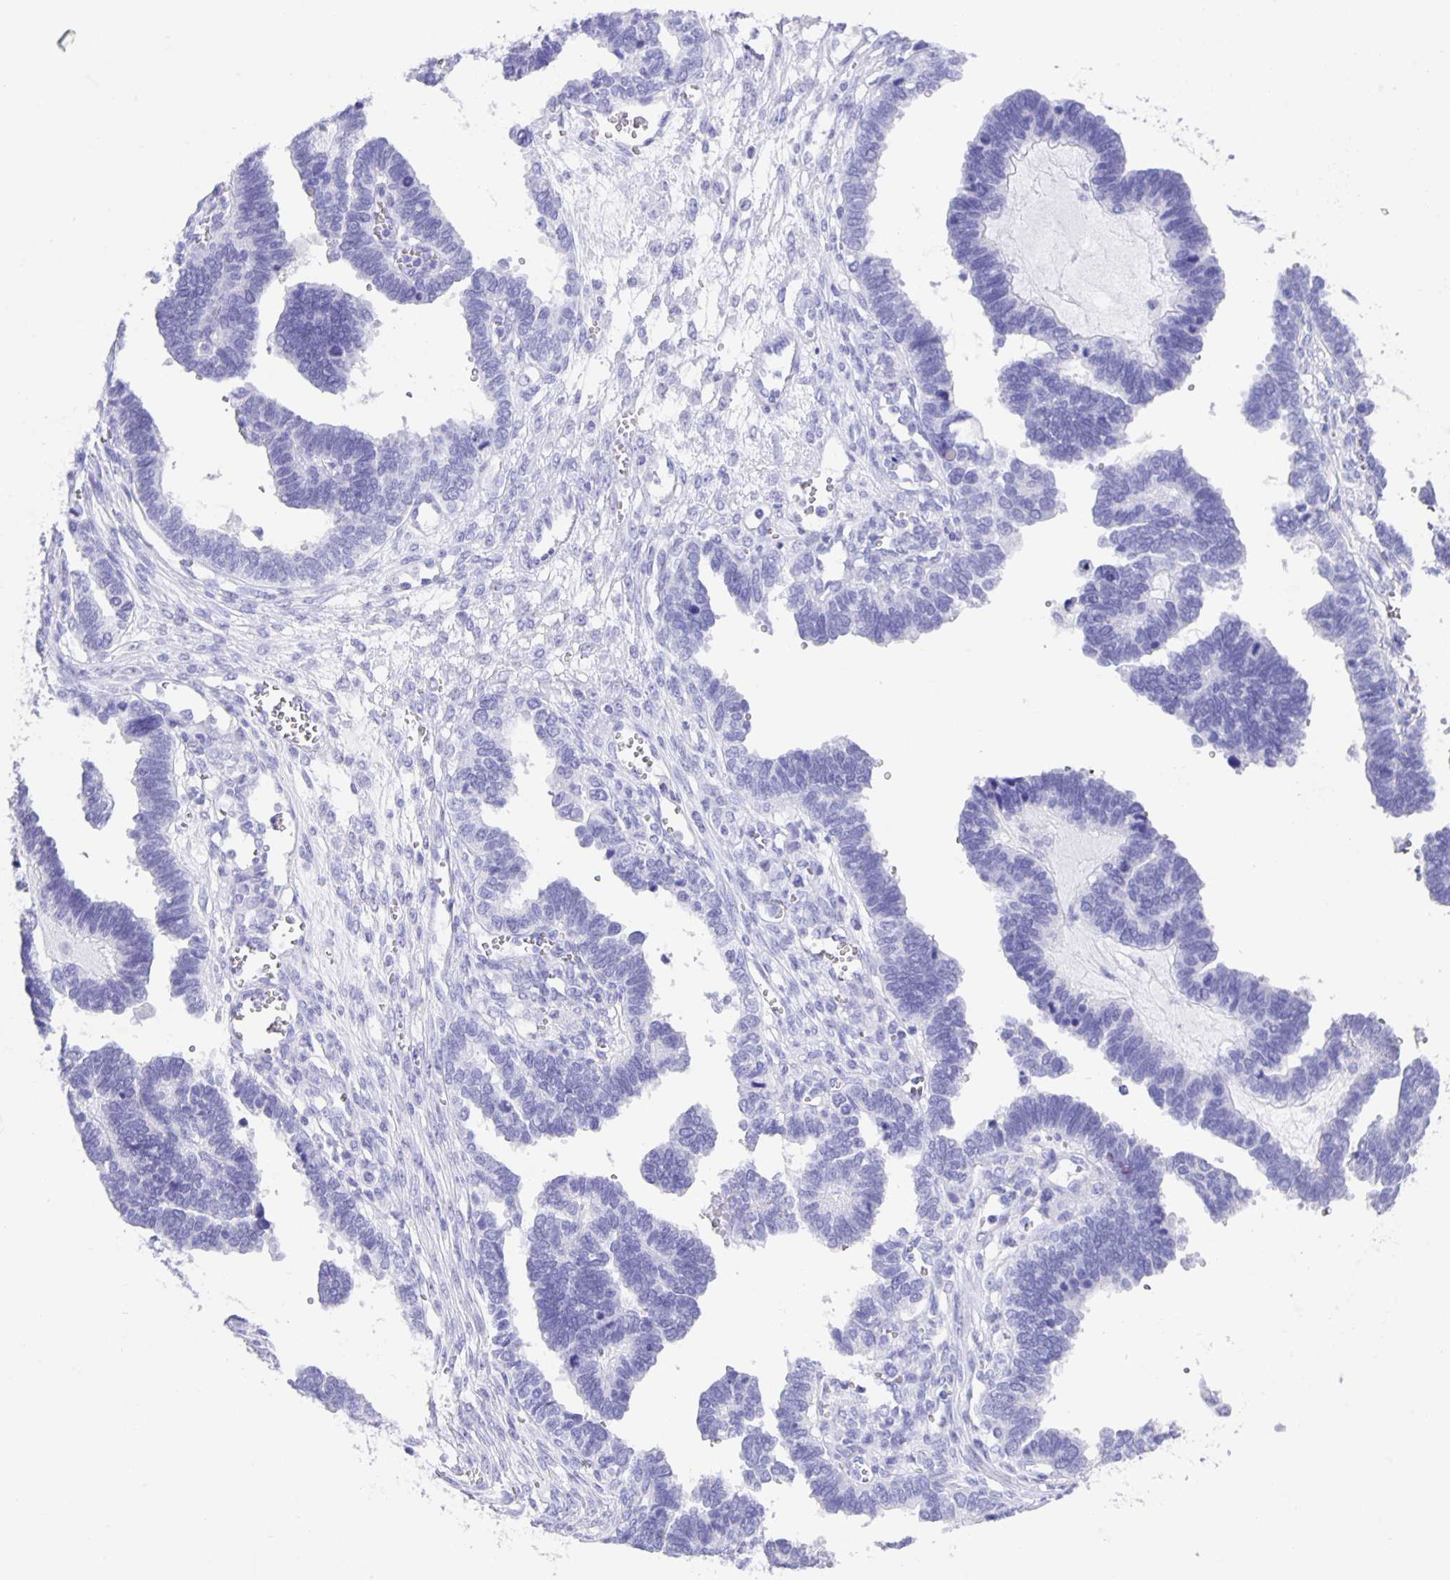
{"staining": {"intensity": "negative", "quantity": "none", "location": "none"}, "tissue": "ovarian cancer", "cell_type": "Tumor cells", "image_type": "cancer", "snomed": [{"axis": "morphology", "description": "Cystadenocarcinoma, serous, NOS"}, {"axis": "topography", "description": "Ovary"}], "caption": "A micrograph of human ovarian cancer (serous cystadenocarcinoma) is negative for staining in tumor cells.", "gene": "GUCA2A", "patient": {"sex": "female", "age": 51}}